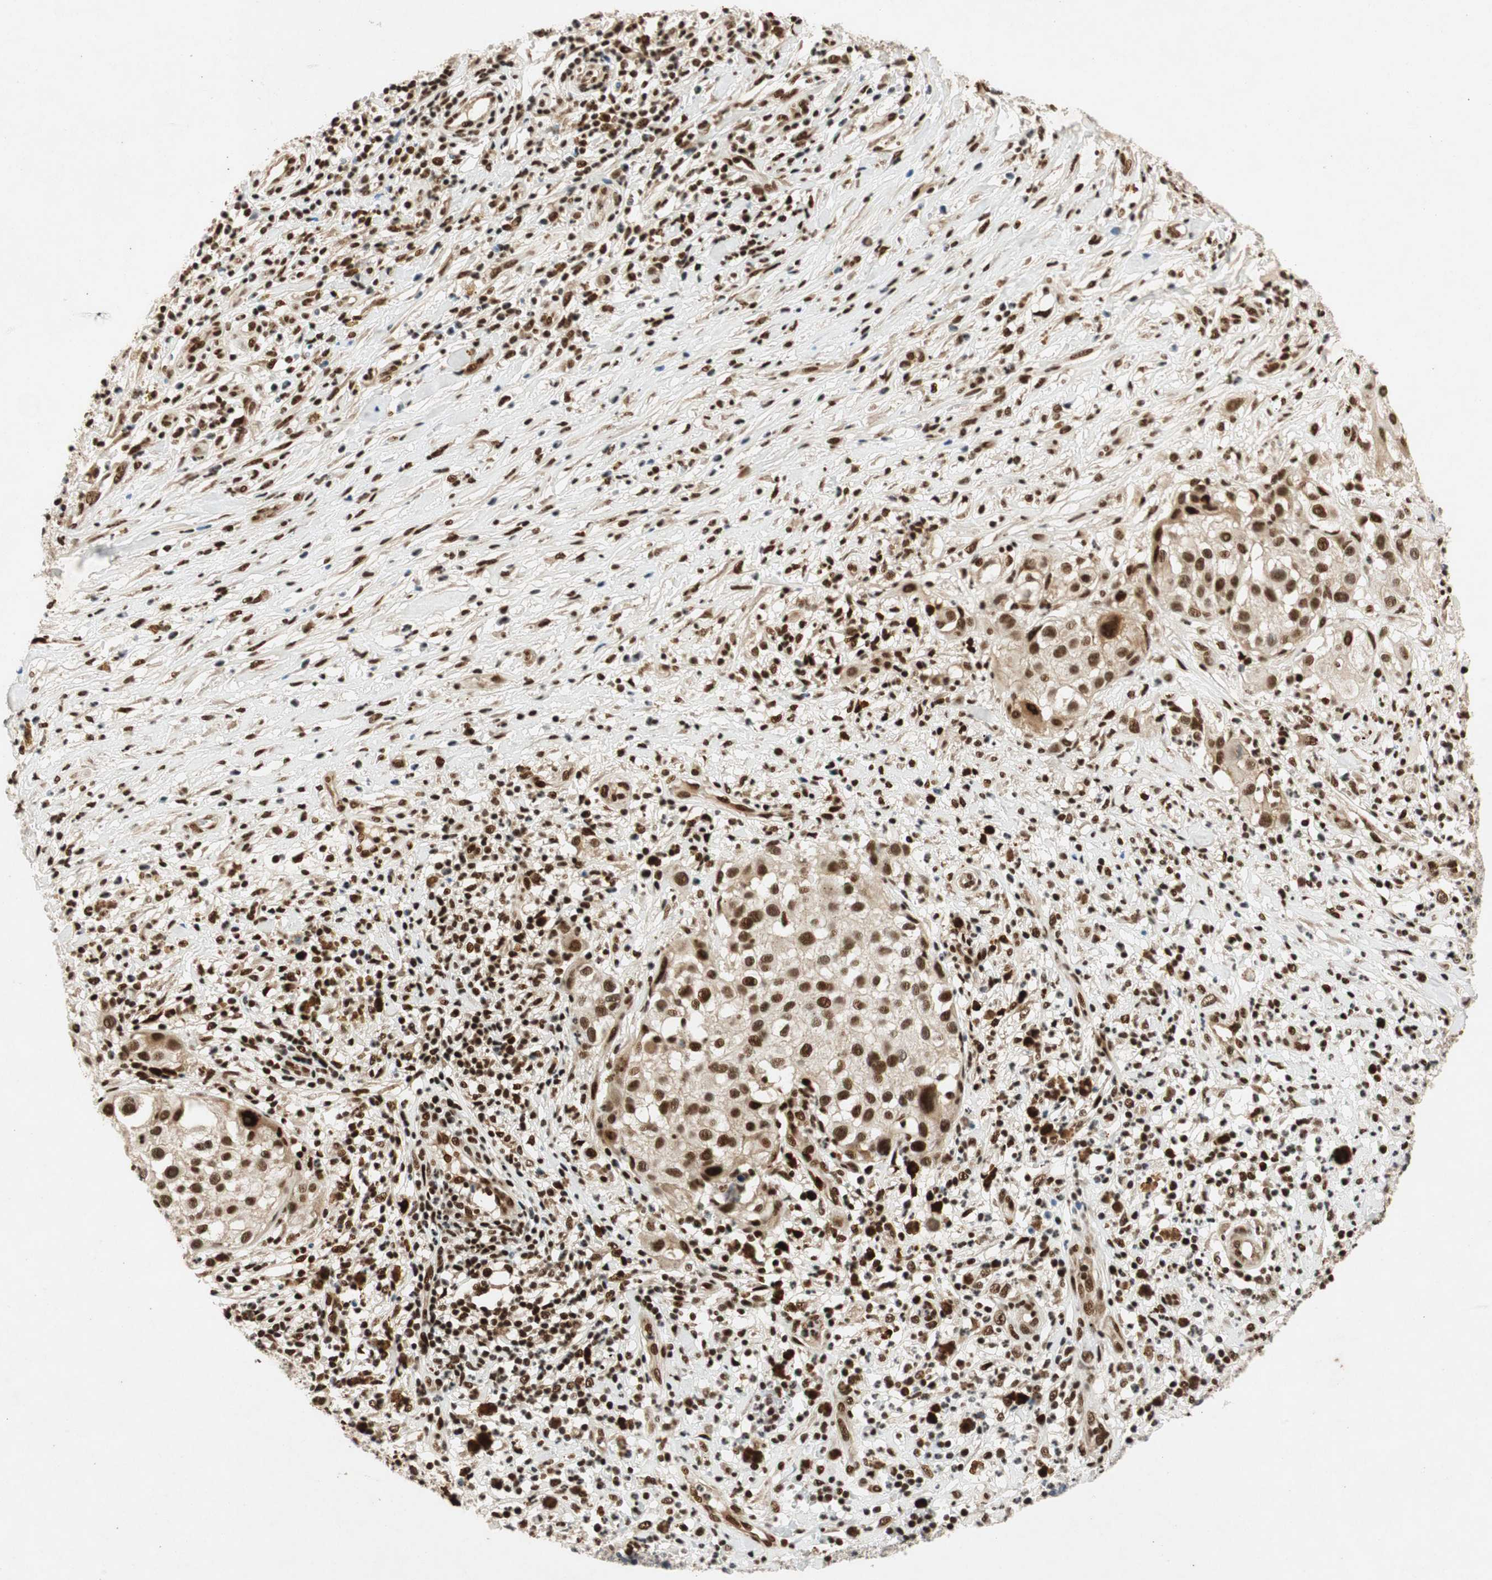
{"staining": {"intensity": "strong", "quantity": ">75%", "location": "nuclear"}, "tissue": "melanoma", "cell_type": "Tumor cells", "image_type": "cancer", "snomed": [{"axis": "morphology", "description": "Necrosis, NOS"}, {"axis": "morphology", "description": "Malignant melanoma, NOS"}, {"axis": "topography", "description": "Skin"}], "caption": "Brown immunohistochemical staining in human malignant melanoma demonstrates strong nuclear staining in about >75% of tumor cells.", "gene": "NCBP3", "patient": {"sex": "female", "age": 87}}